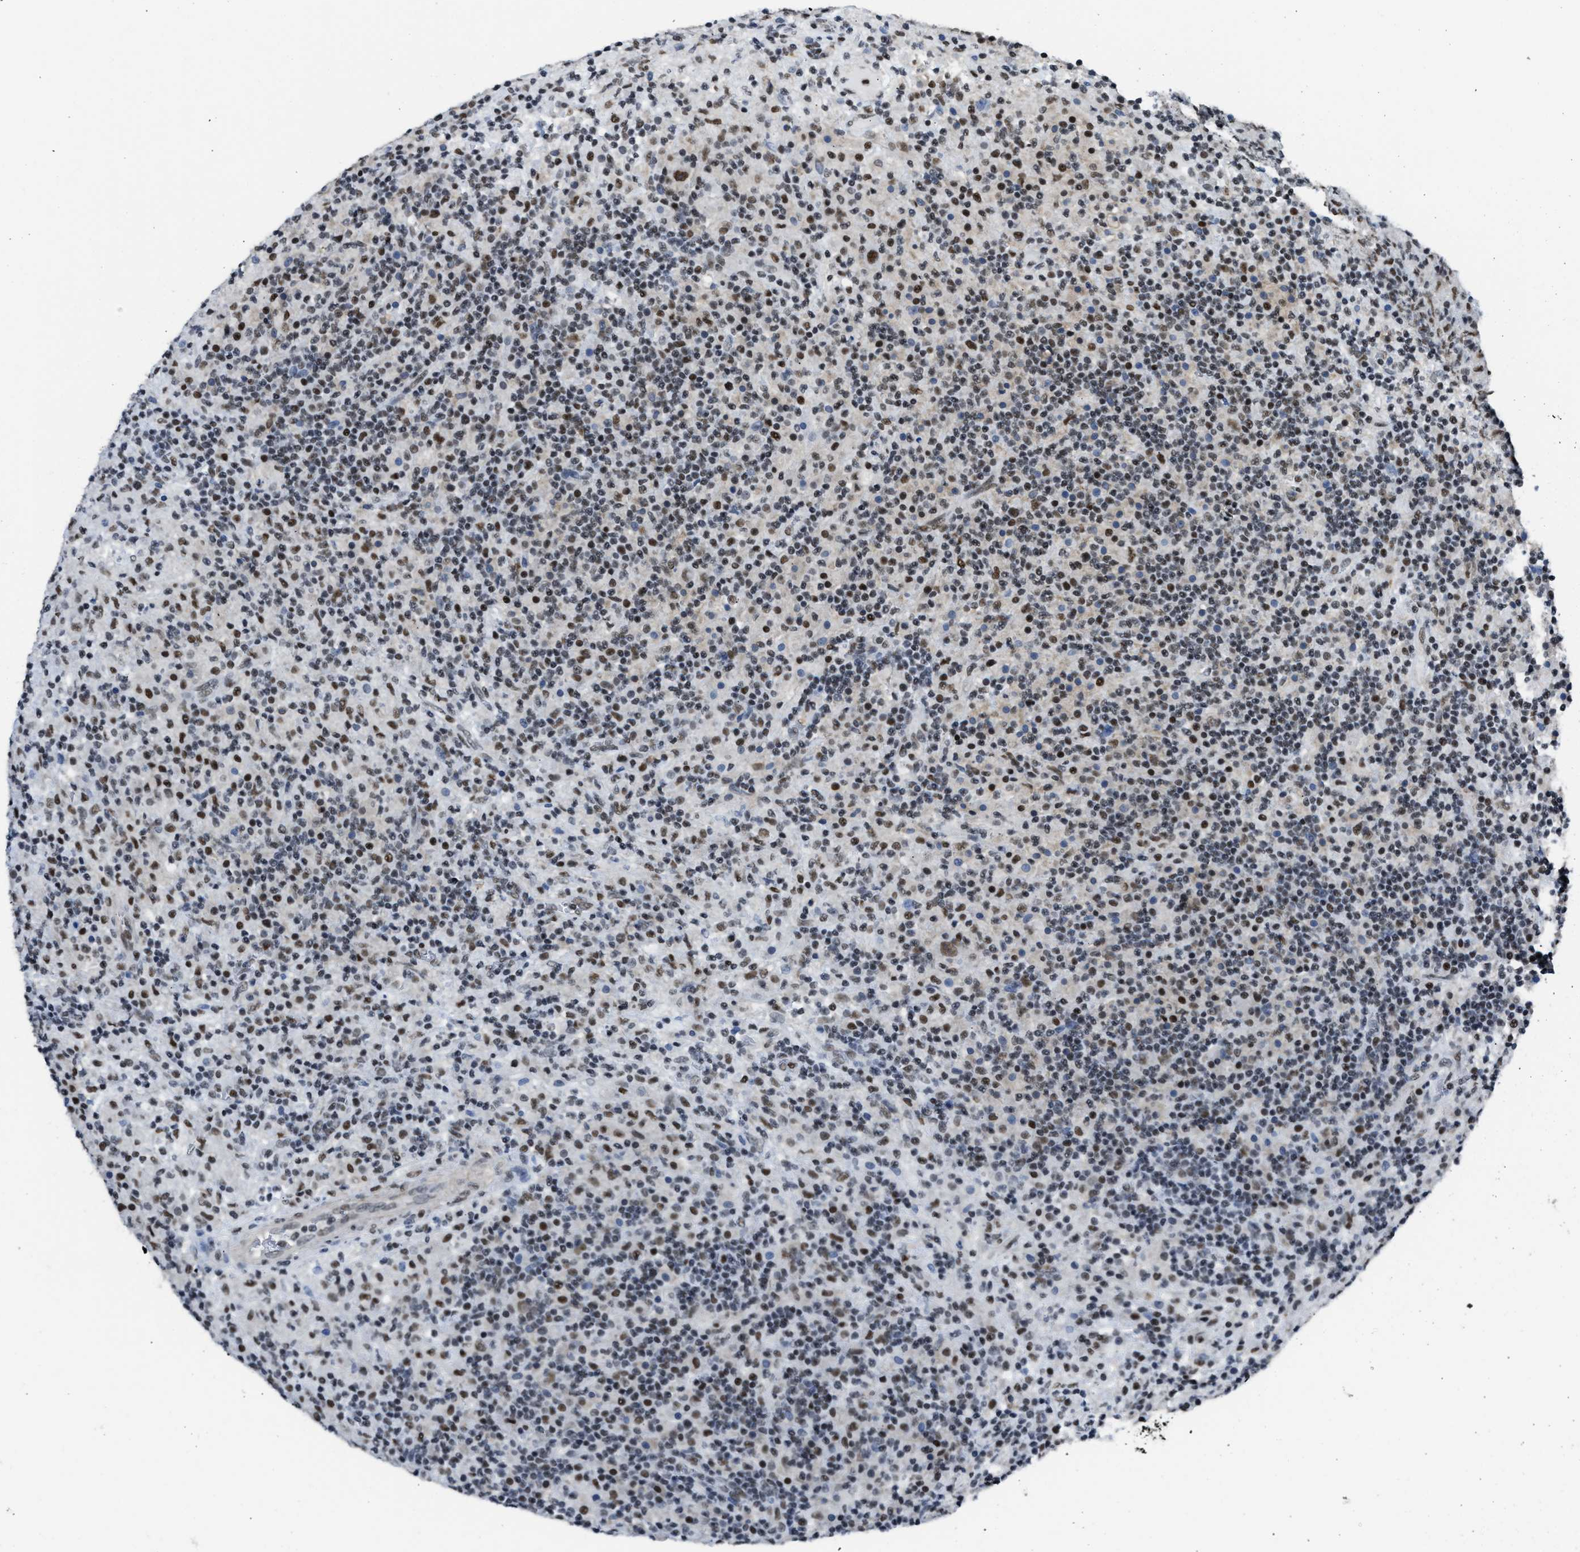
{"staining": {"intensity": "strong", "quantity": ">75%", "location": "nuclear"}, "tissue": "lymphoma", "cell_type": "Tumor cells", "image_type": "cancer", "snomed": [{"axis": "morphology", "description": "Hodgkin's disease, NOS"}, {"axis": "topography", "description": "Lymph node"}], "caption": "High-power microscopy captured an immunohistochemistry histopathology image of Hodgkin's disease, revealing strong nuclear expression in about >75% of tumor cells. The staining was performed using DAB (3,3'-diaminobenzidine), with brown indicating positive protein expression. Nuclei are stained blue with hematoxylin.", "gene": "SCAF4", "patient": {"sex": "male", "age": 70}}